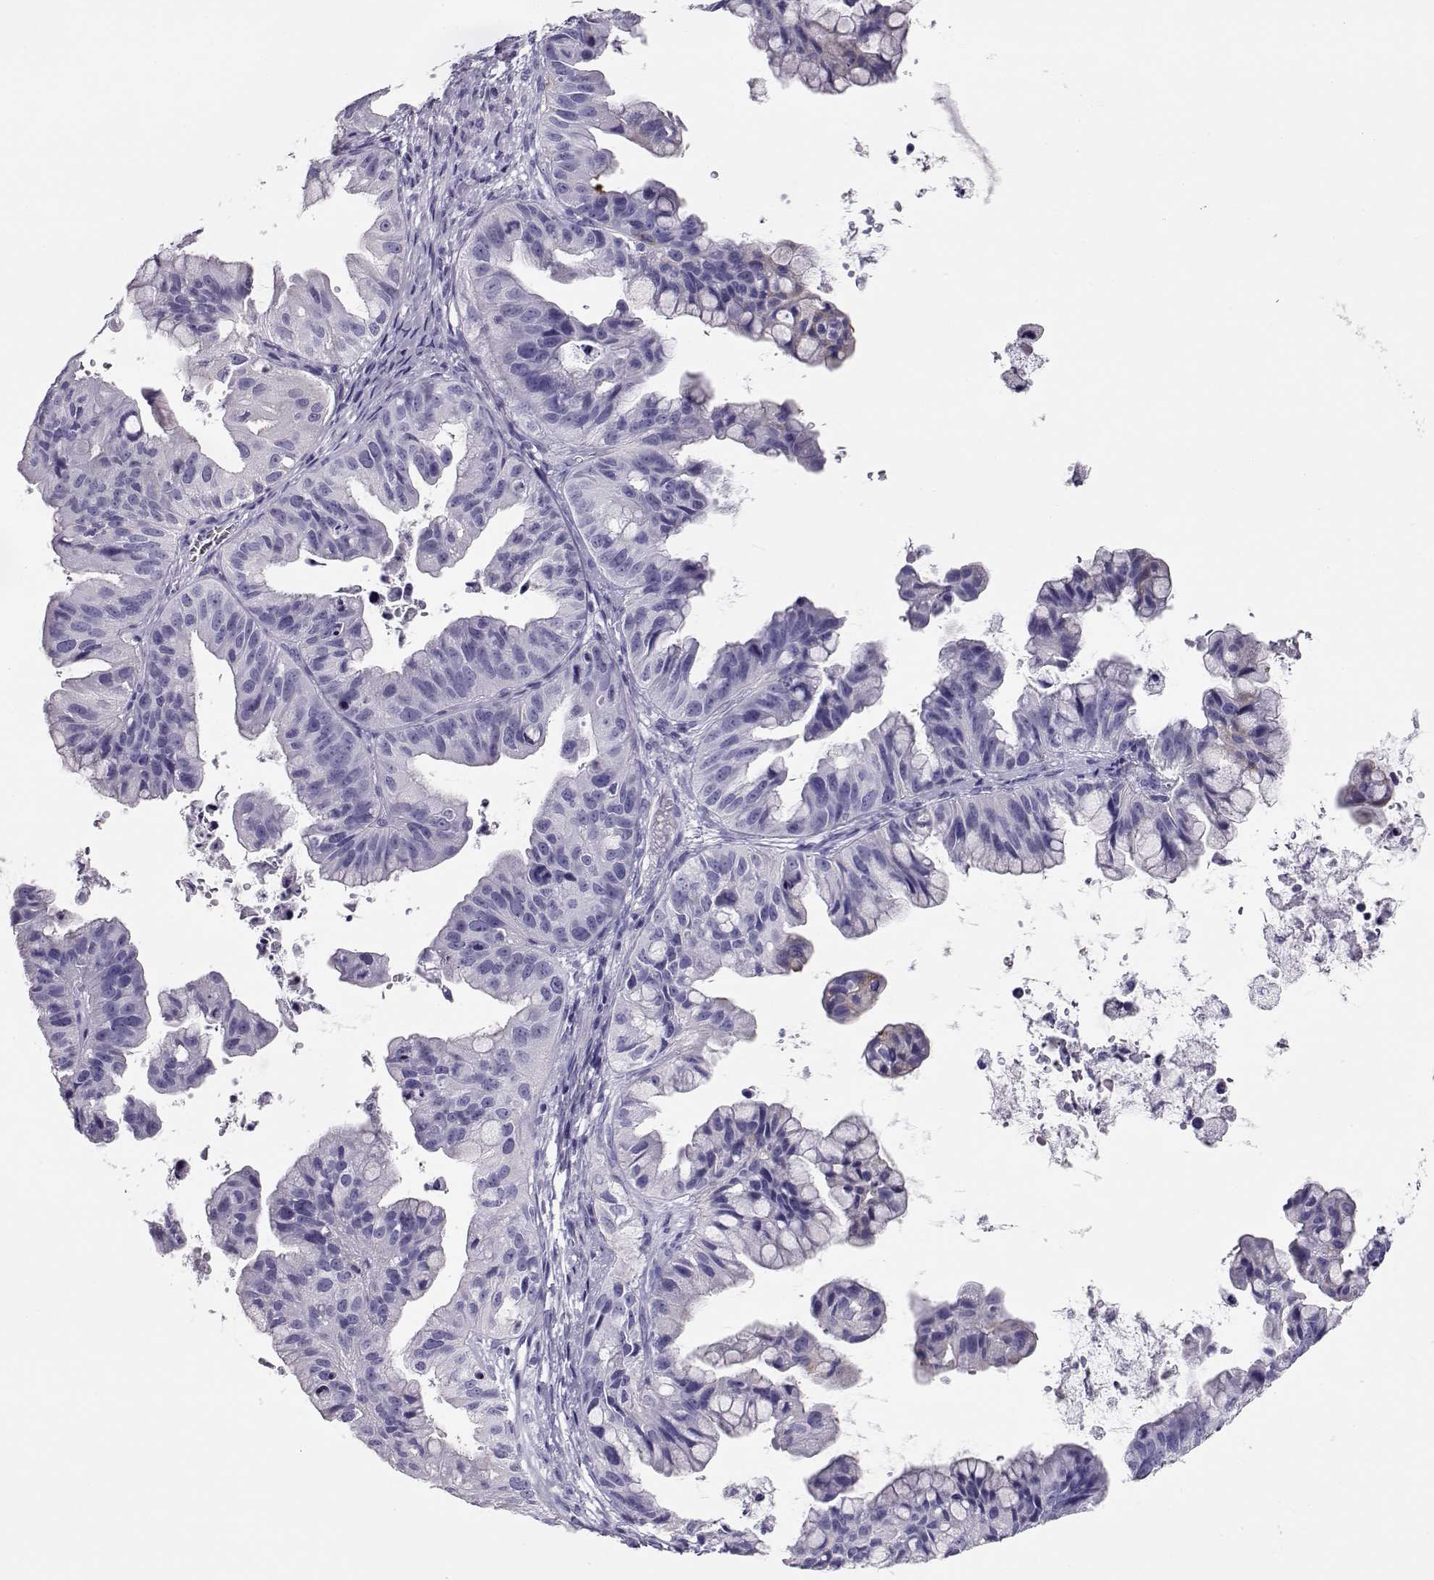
{"staining": {"intensity": "negative", "quantity": "none", "location": "none"}, "tissue": "ovarian cancer", "cell_type": "Tumor cells", "image_type": "cancer", "snomed": [{"axis": "morphology", "description": "Cystadenocarcinoma, mucinous, NOS"}, {"axis": "topography", "description": "Ovary"}], "caption": "The image displays no staining of tumor cells in ovarian cancer (mucinous cystadenocarcinoma).", "gene": "CRX", "patient": {"sex": "female", "age": 76}}